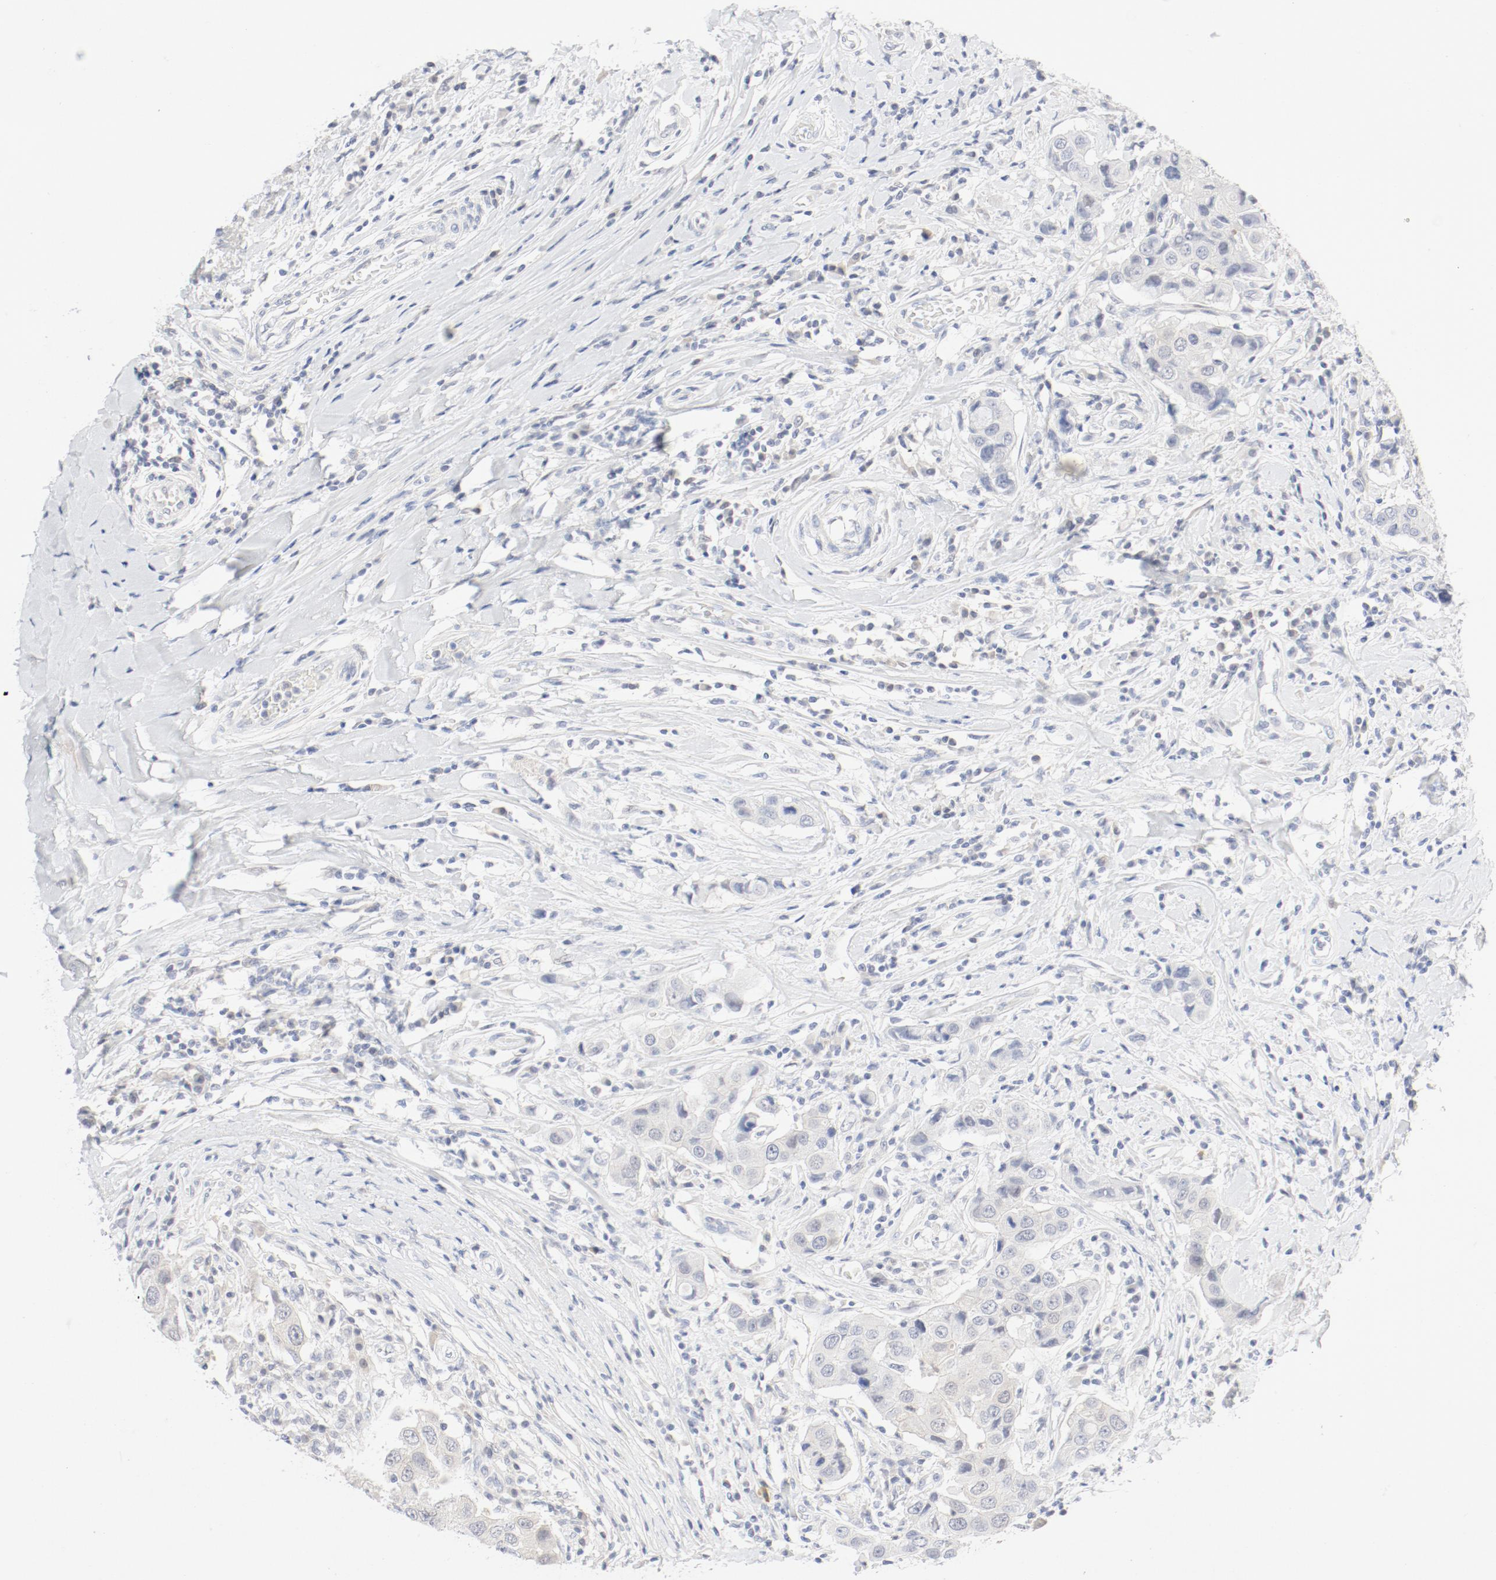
{"staining": {"intensity": "negative", "quantity": "none", "location": "none"}, "tissue": "breast cancer", "cell_type": "Tumor cells", "image_type": "cancer", "snomed": [{"axis": "morphology", "description": "Duct carcinoma"}, {"axis": "topography", "description": "Breast"}], "caption": "Immunohistochemistry (IHC) of human breast cancer (intraductal carcinoma) demonstrates no staining in tumor cells.", "gene": "PGM1", "patient": {"sex": "female", "age": 27}}